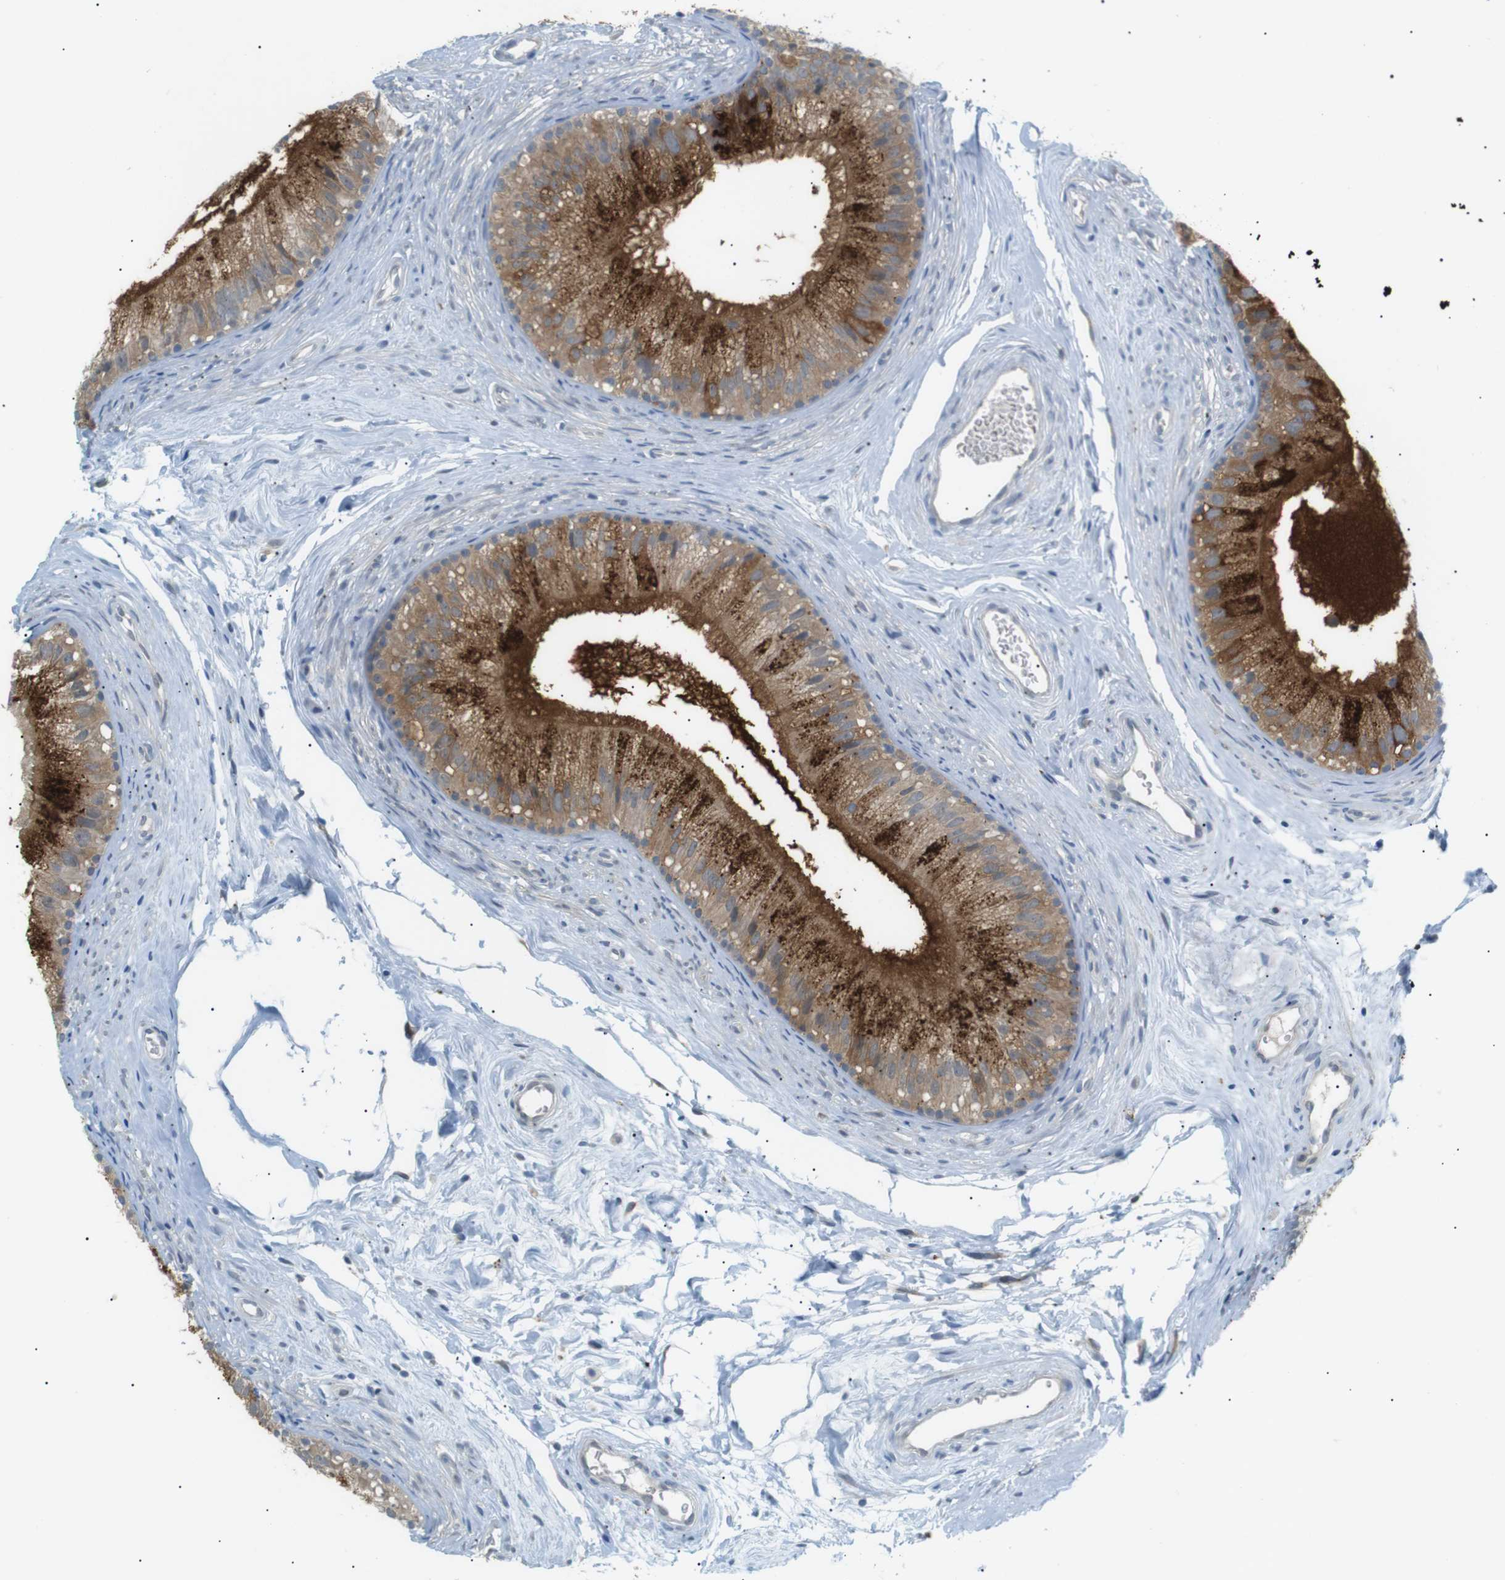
{"staining": {"intensity": "strong", "quantity": ">75%", "location": "cytoplasmic/membranous"}, "tissue": "epididymis", "cell_type": "Glandular cells", "image_type": "normal", "snomed": [{"axis": "morphology", "description": "Normal tissue, NOS"}, {"axis": "topography", "description": "Epididymis"}], "caption": "Epididymis stained with a brown dye exhibits strong cytoplasmic/membranous positive staining in about >75% of glandular cells.", "gene": "B4GALNT2", "patient": {"sex": "male", "age": 56}}